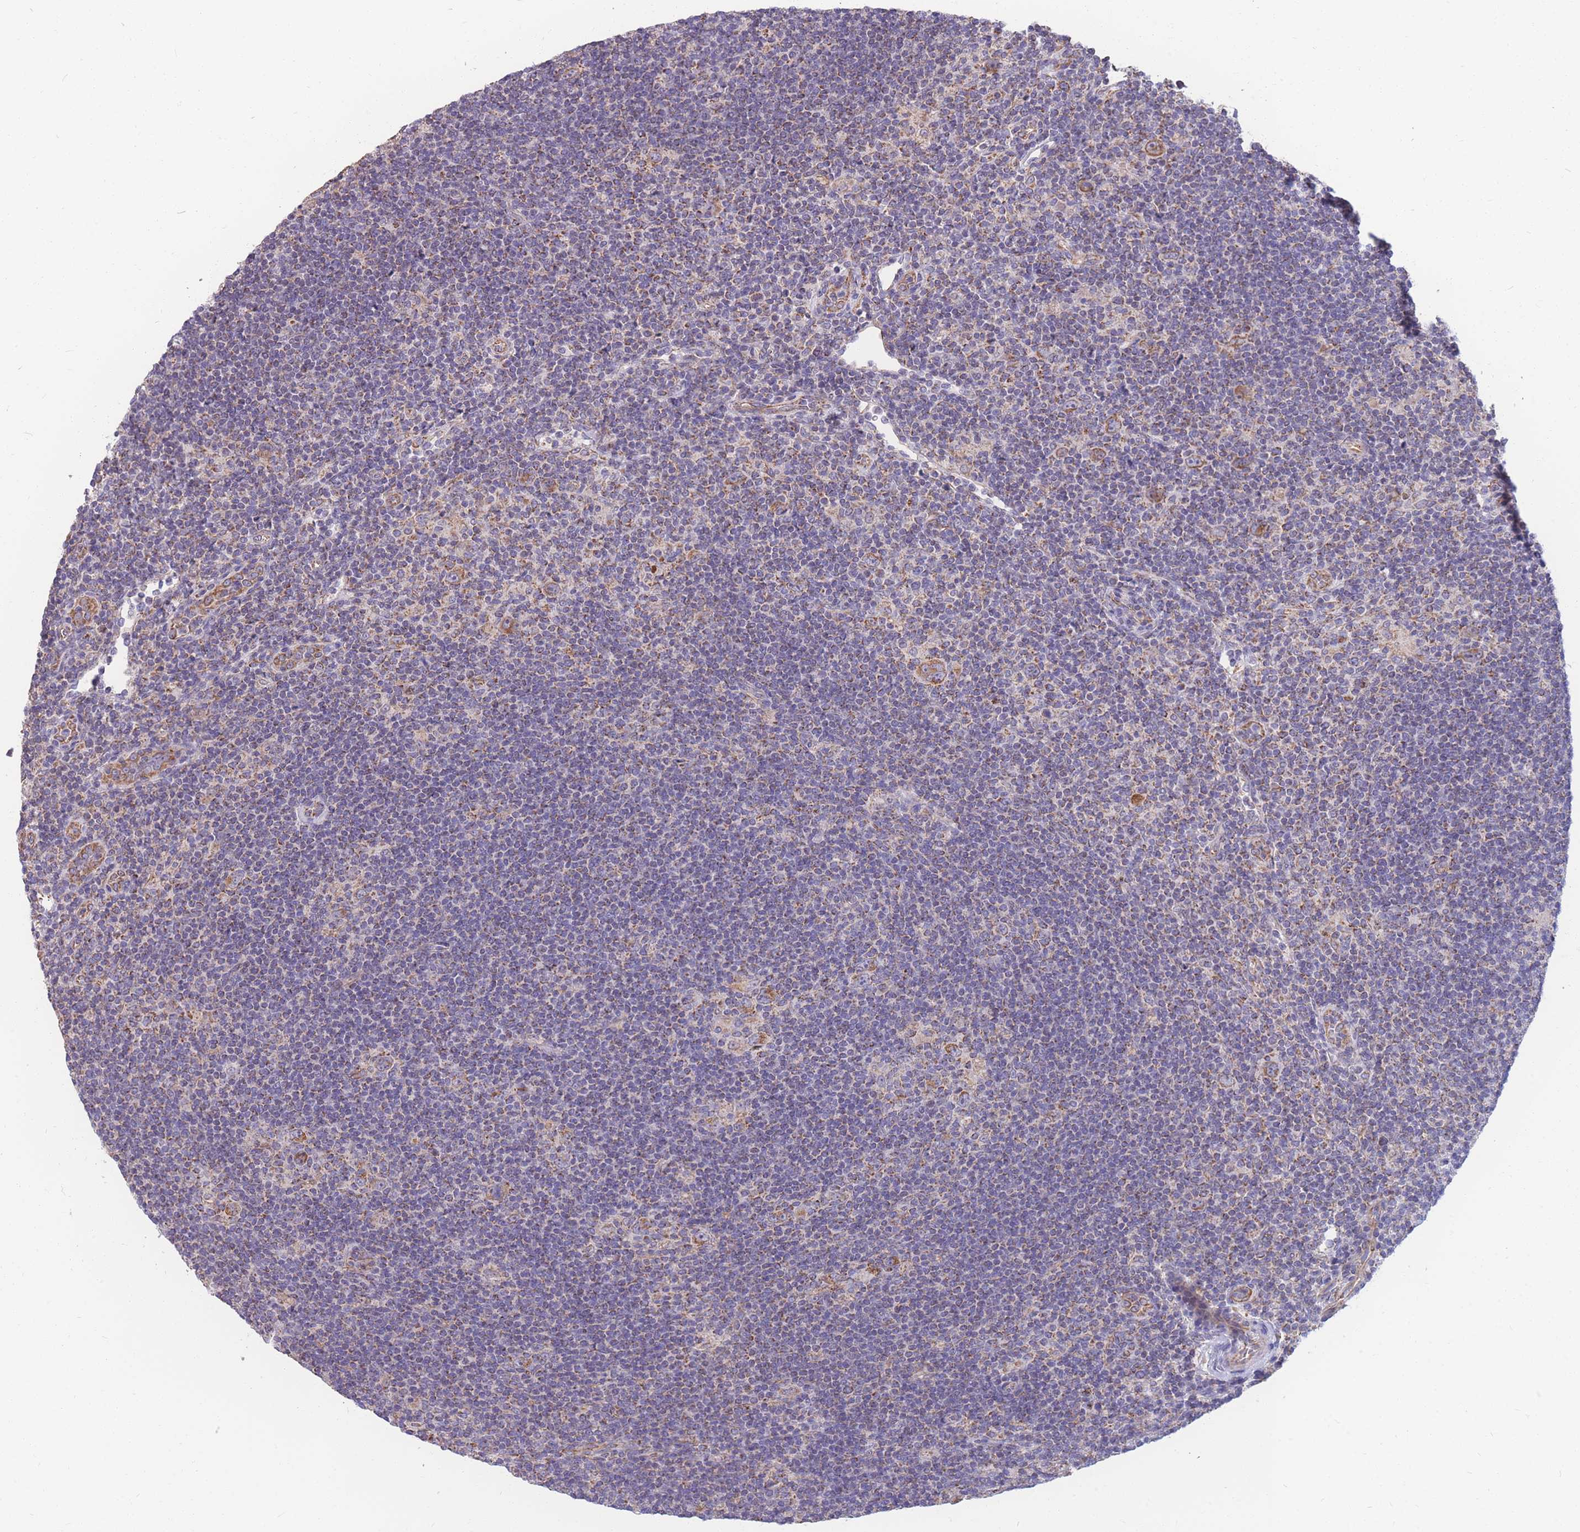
{"staining": {"intensity": "moderate", "quantity": ">75%", "location": "cytoplasmic/membranous"}, "tissue": "lymphoma", "cell_type": "Tumor cells", "image_type": "cancer", "snomed": [{"axis": "morphology", "description": "Hodgkin's disease, NOS"}, {"axis": "topography", "description": "Lymph node"}], "caption": "High-magnification brightfield microscopy of lymphoma stained with DAB (3,3'-diaminobenzidine) (brown) and counterstained with hematoxylin (blue). tumor cells exhibit moderate cytoplasmic/membranous expression is present in about>75% of cells. Nuclei are stained in blue.", "gene": "MRPS9", "patient": {"sex": "female", "age": 57}}